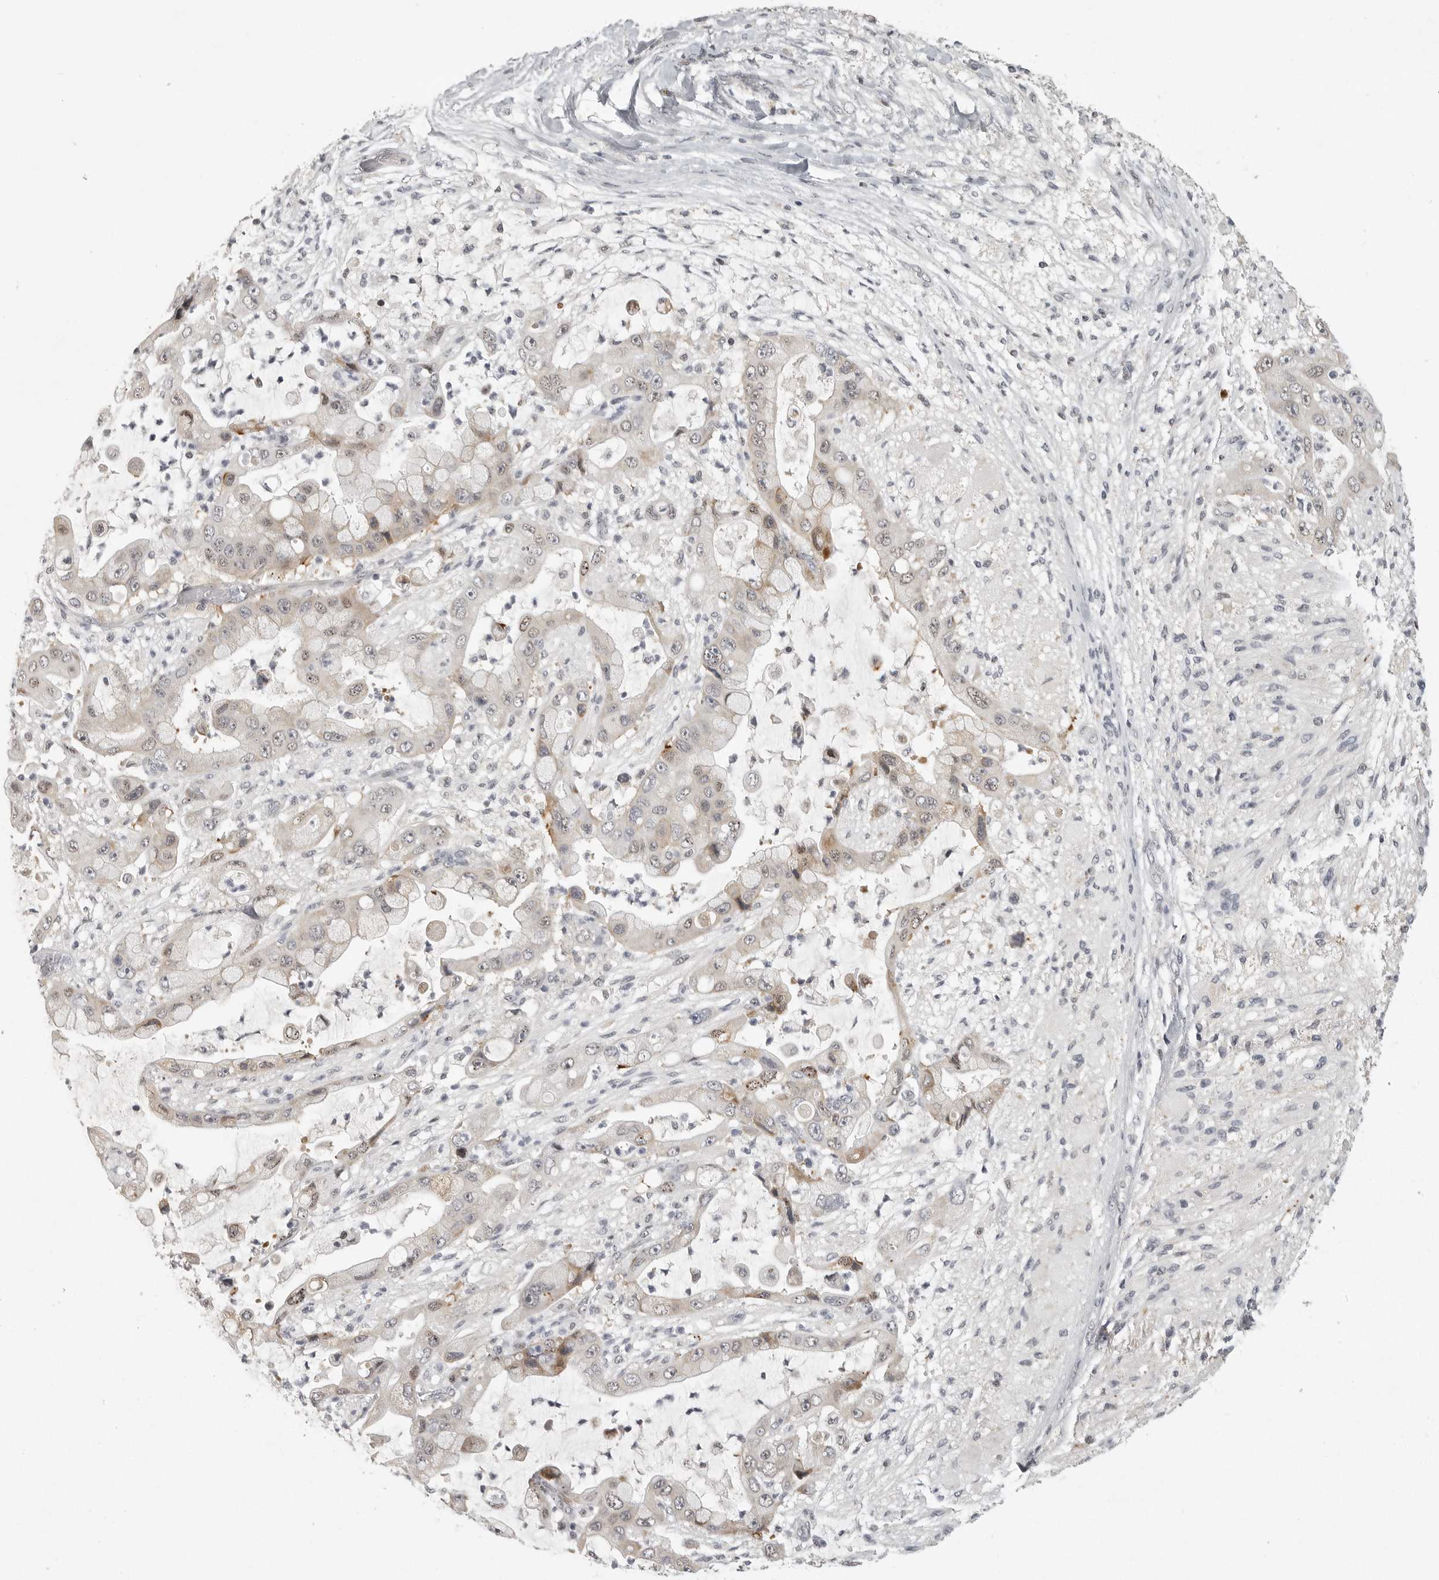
{"staining": {"intensity": "weak", "quantity": "<25%", "location": "cytoplasmic/membranous,nuclear"}, "tissue": "liver cancer", "cell_type": "Tumor cells", "image_type": "cancer", "snomed": [{"axis": "morphology", "description": "Cholangiocarcinoma"}, {"axis": "topography", "description": "Liver"}], "caption": "This histopathology image is of liver cancer stained with immunohistochemistry (IHC) to label a protein in brown with the nuclei are counter-stained blue. There is no staining in tumor cells. (Brightfield microscopy of DAB IHC at high magnification).", "gene": "POLE2", "patient": {"sex": "female", "age": 54}}